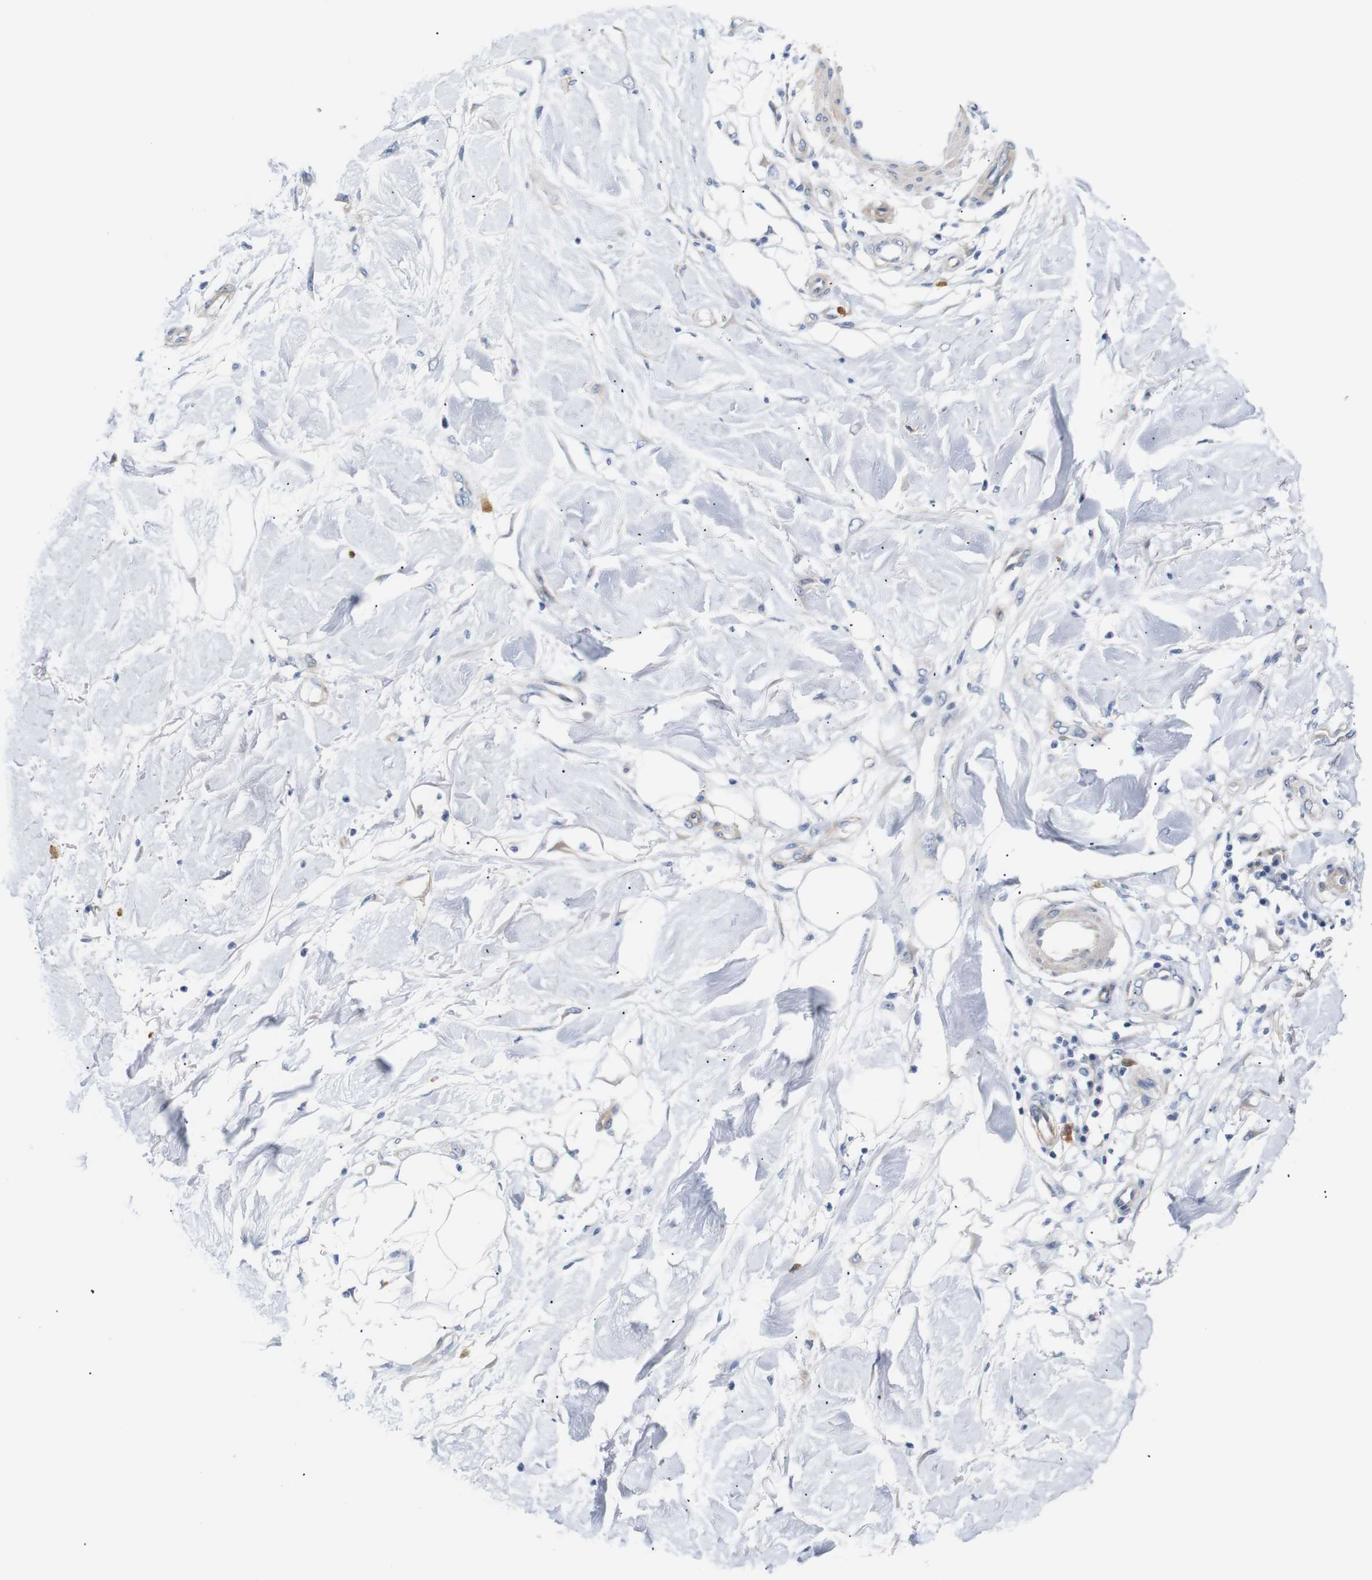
{"staining": {"intensity": "negative", "quantity": "none", "location": "none"}, "tissue": "adipose tissue", "cell_type": "Adipocytes", "image_type": "normal", "snomed": [{"axis": "morphology", "description": "Normal tissue, NOS"}, {"axis": "morphology", "description": "Squamous cell carcinoma, NOS"}, {"axis": "topography", "description": "Skin"}, {"axis": "topography", "description": "Peripheral nerve tissue"}], "caption": "Immunohistochemistry (IHC) micrograph of normal adipose tissue stained for a protein (brown), which demonstrates no expression in adipocytes.", "gene": "STMN3", "patient": {"sex": "male", "age": 83}}